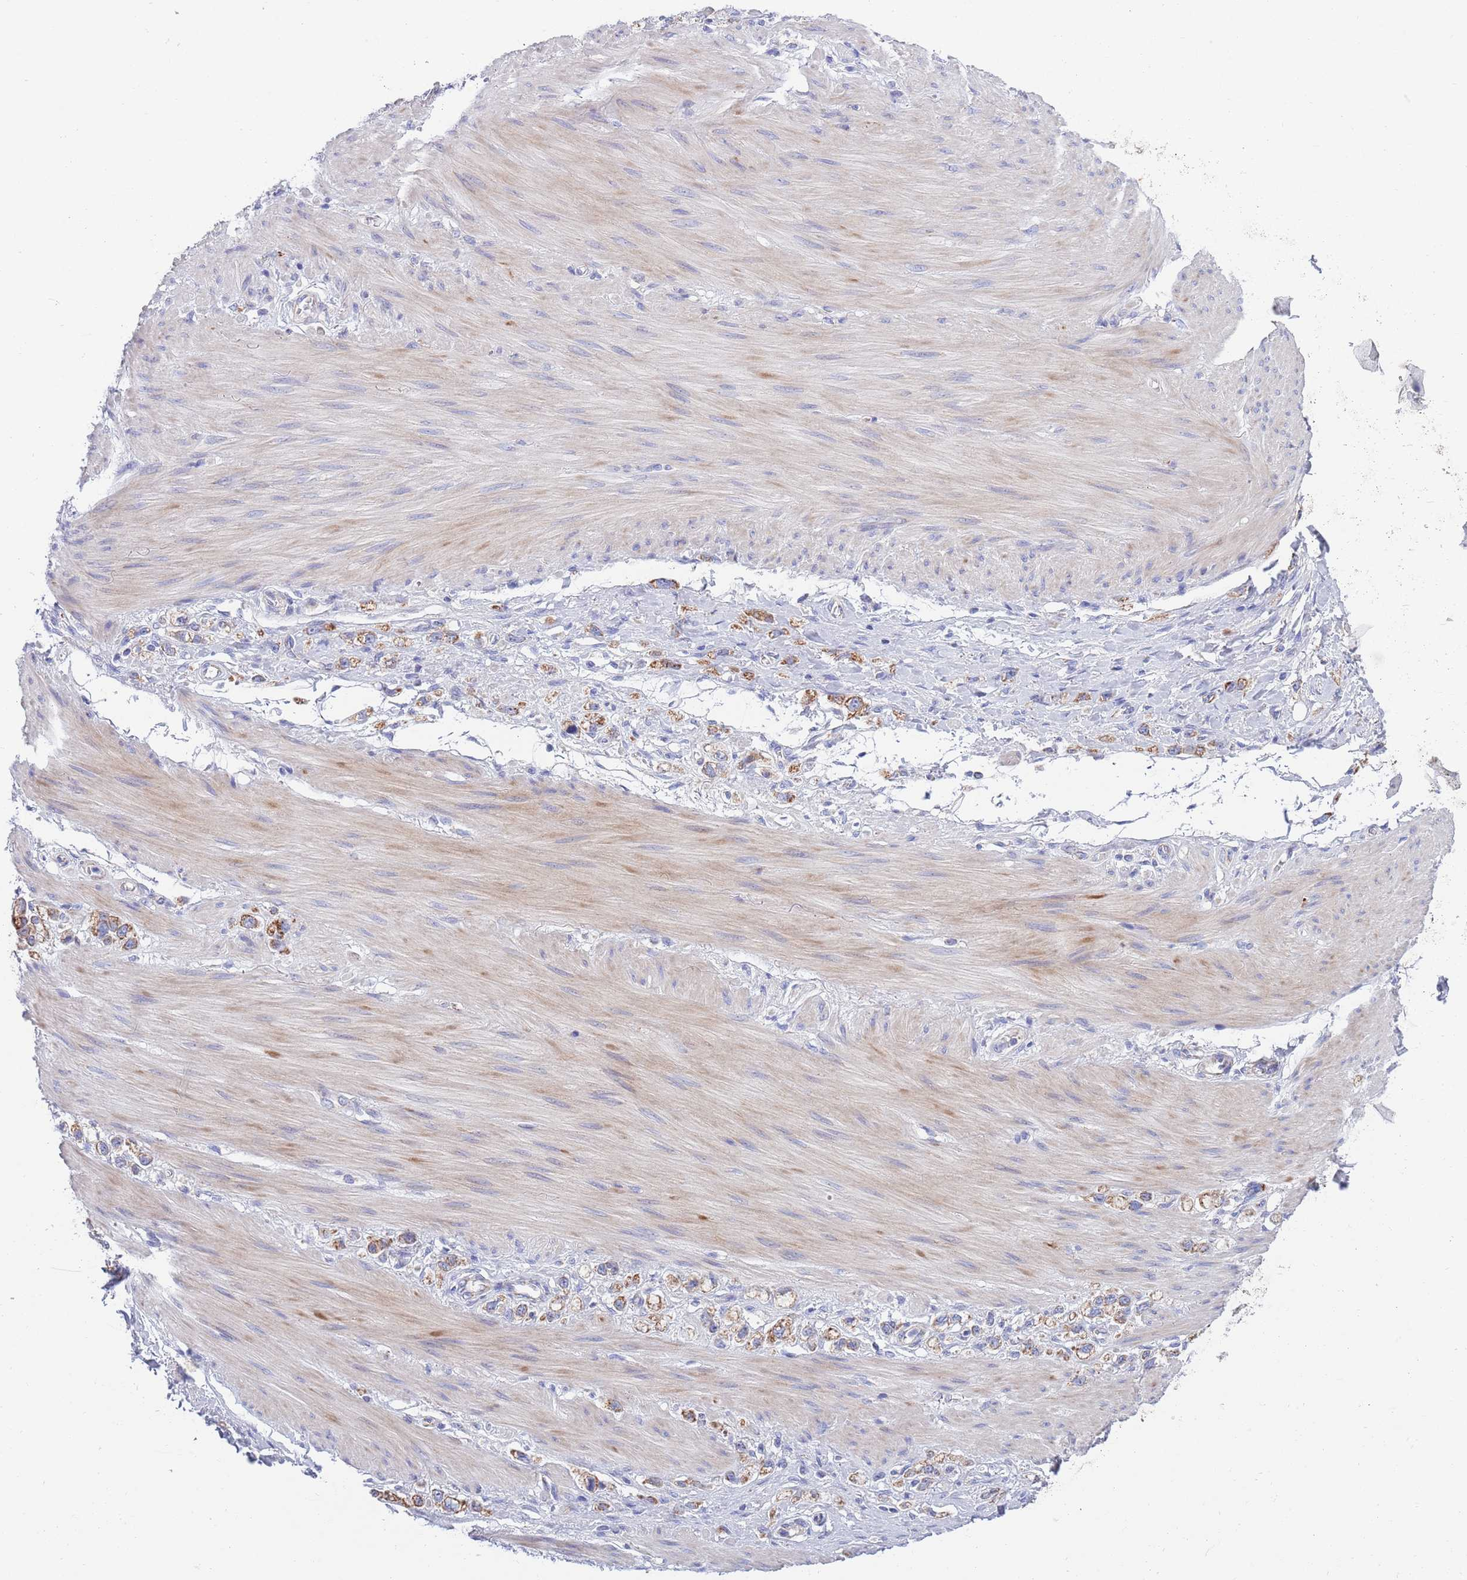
{"staining": {"intensity": "moderate", "quantity": ">75%", "location": "cytoplasmic/membranous"}, "tissue": "stomach cancer", "cell_type": "Tumor cells", "image_type": "cancer", "snomed": [{"axis": "morphology", "description": "Adenocarcinoma, NOS"}, {"axis": "topography", "description": "Stomach"}], "caption": "IHC (DAB (3,3'-diaminobenzidine)) staining of stomach adenocarcinoma exhibits moderate cytoplasmic/membranous protein expression in about >75% of tumor cells.", "gene": "EMC8", "patient": {"sex": "female", "age": 65}}